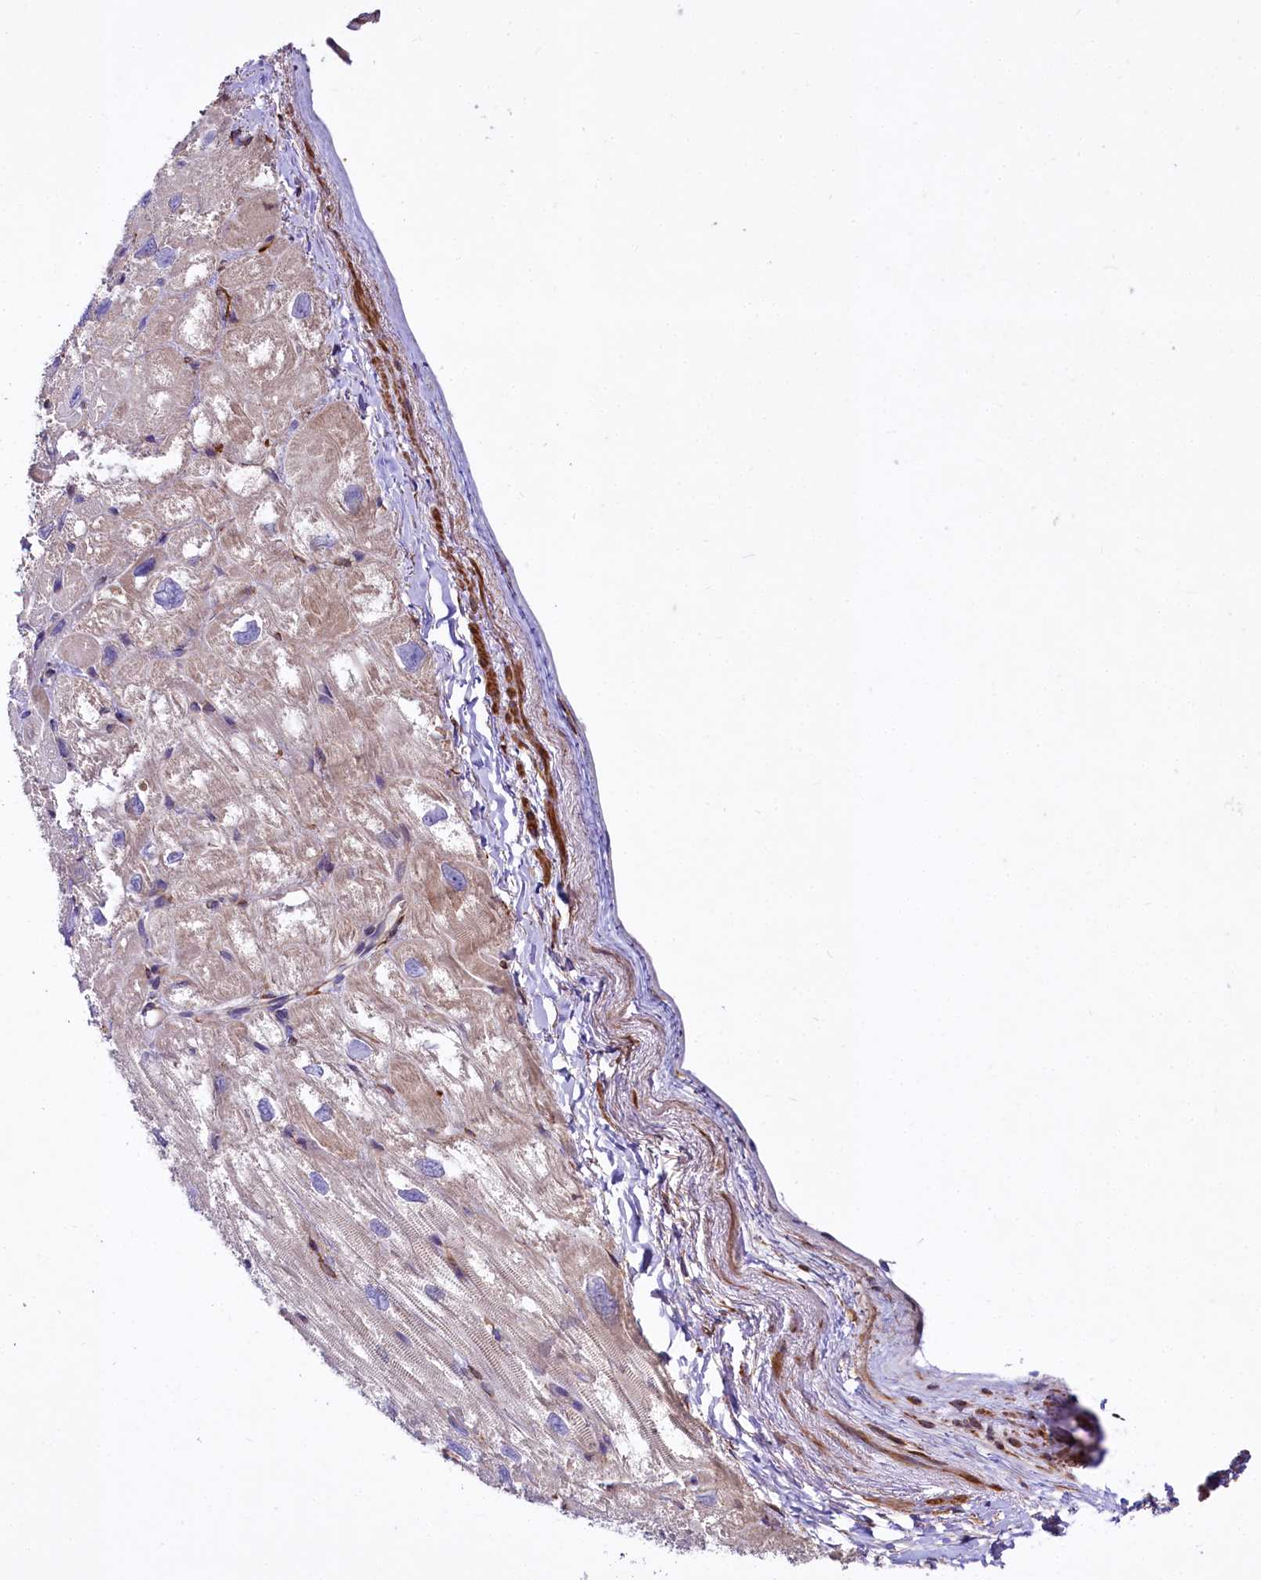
{"staining": {"intensity": "weak", "quantity": ">75%", "location": "cytoplasmic/membranous"}, "tissue": "heart muscle", "cell_type": "Cardiomyocytes", "image_type": "normal", "snomed": [{"axis": "morphology", "description": "Normal tissue, NOS"}, {"axis": "topography", "description": "Heart"}], "caption": "Weak cytoplasmic/membranous expression for a protein is identified in approximately >75% of cardiomyocytes of unremarkable heart muscle using immunohistochemistry.", "gene": "FCHSD2", "patient": {"sex": "male", "age": 50}}